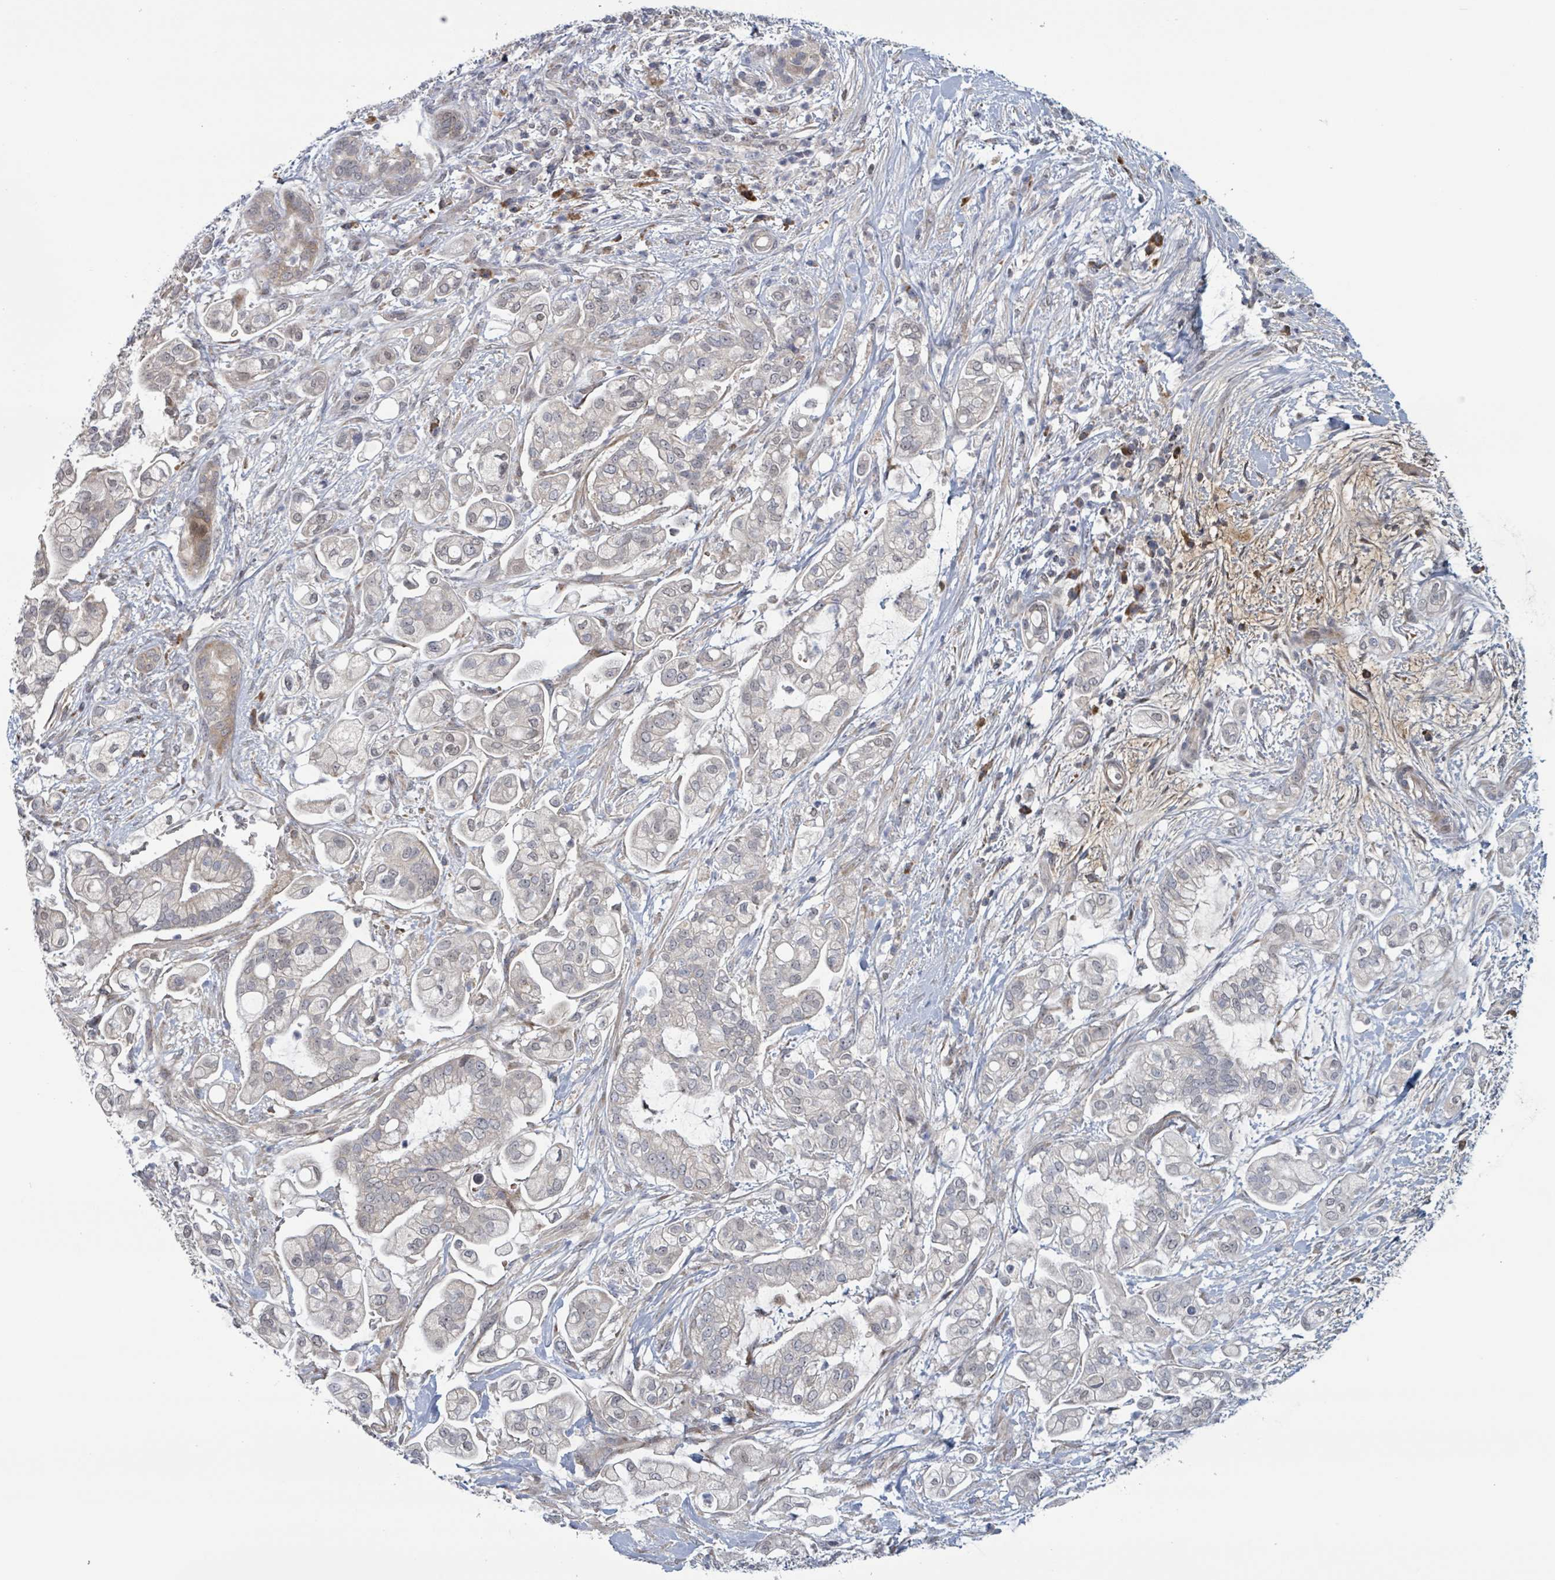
{"staining": {"intensity": "weak", "quantity": "<25%", "location": "cytoplasmic/membranous"}, "tissue": "pancreatic cancer", "cell_type": "Tumor cells", "image_type": "cancer", "snomed": [{"axis": "morphology", "description": "Adenocarcinoma, NOS"}, {"axis": "topography", "description": "Pancreas"}], "caption": "Immunohistochemical staining of human pancreatic adenocarcinoma demonstrates no significant expression in tumor cells.", "gene": "HIVEP1", "patient": {"sex": "female", "age": 69}}